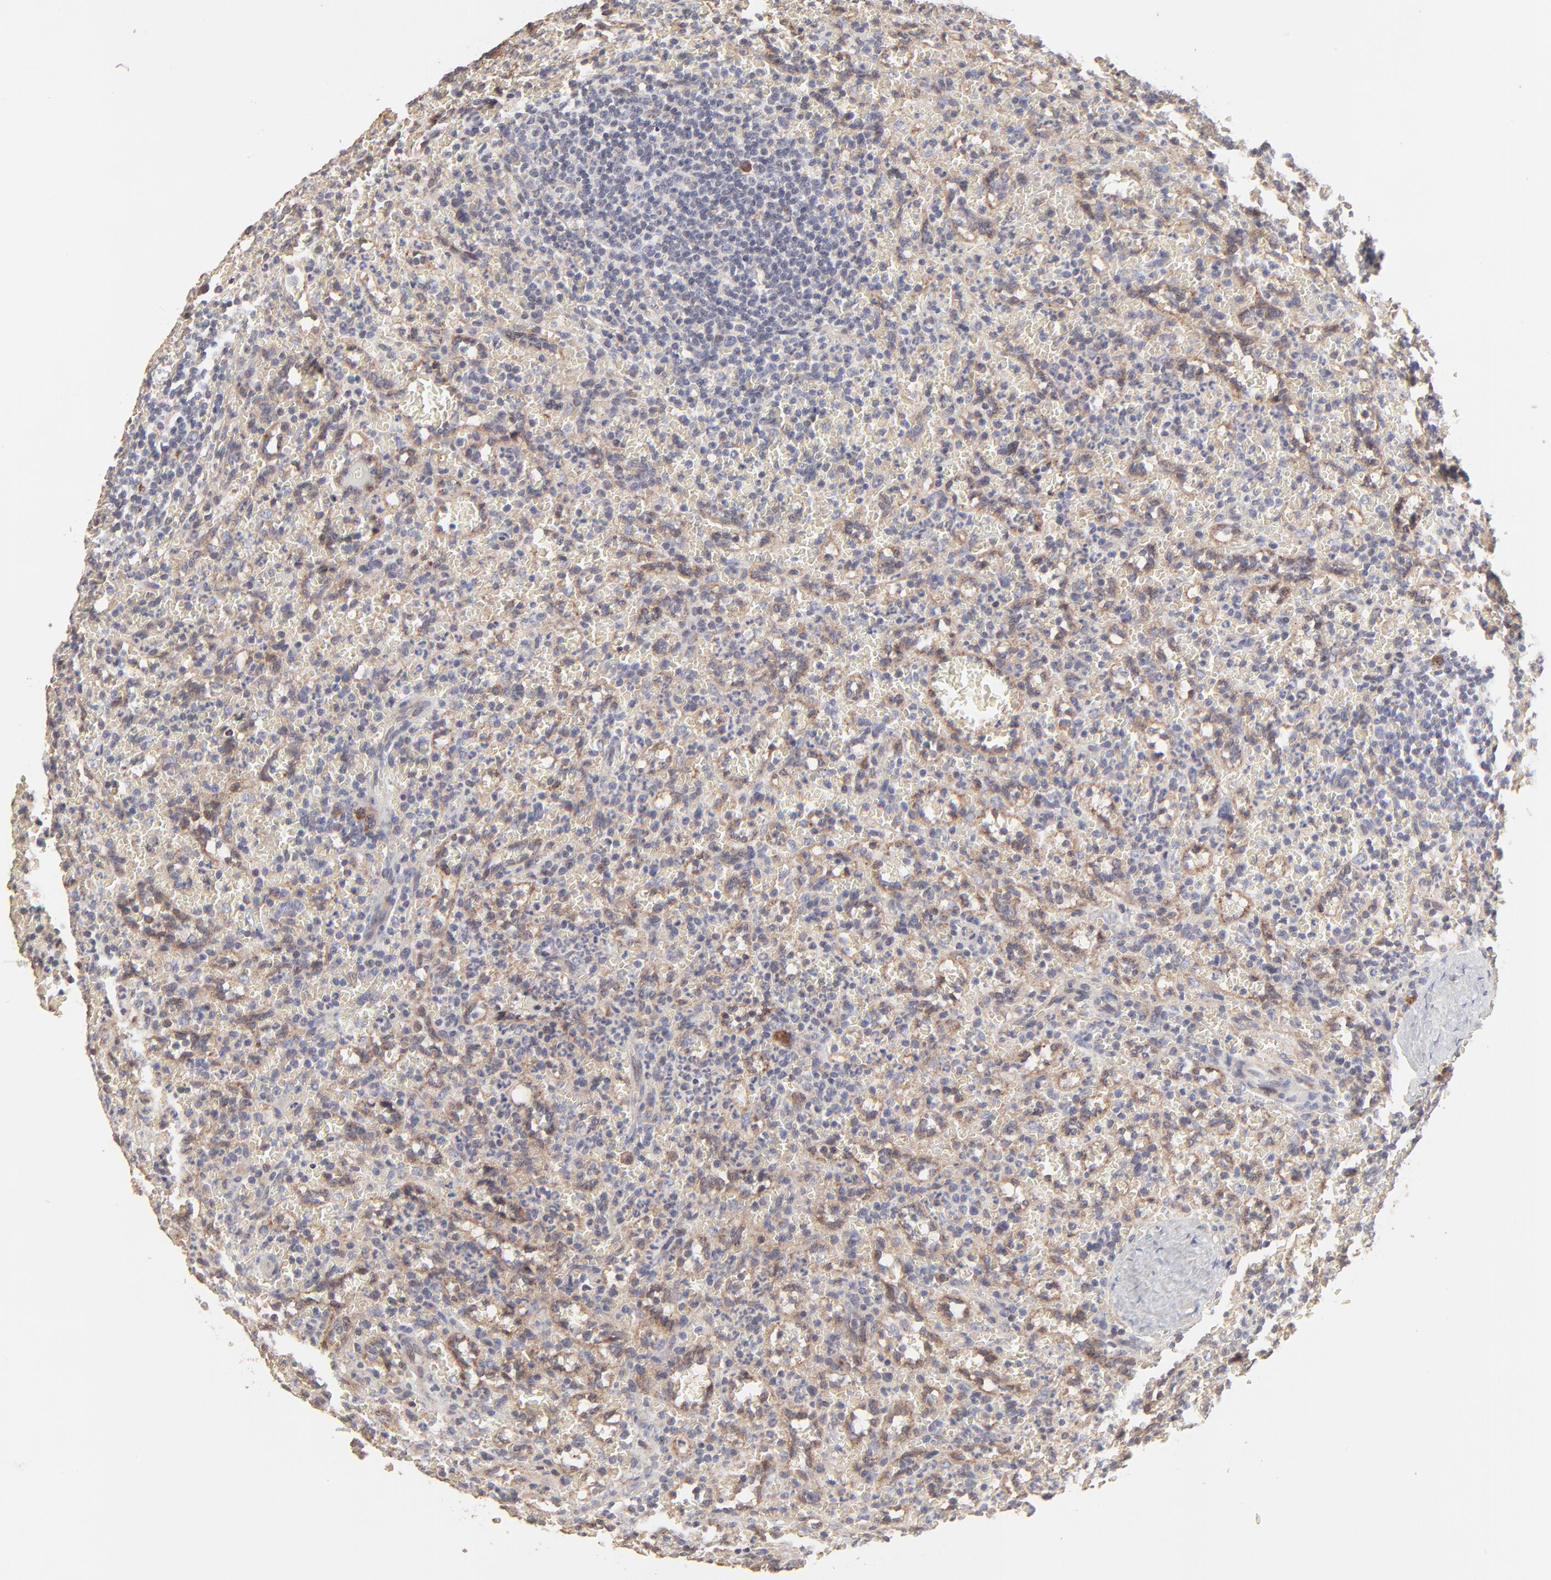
{"staining": {"intensity": "negative", "quantity": "none", "location": "none"}, "tissue": "lymphoma", "cell_type": "Tumor cells", "image_type": "cancer", "snomed": [{"axis": "morphology", "description": "Malignant lymphoma, non-Hodgkin's type, Low grade"}, {"axis": "topography", "description": "Spleen"}], "caption": "Low-grade malignant lymphoma, non-Hodgkin's type stained for a protein using immunohistochemistry demonstrates no staining tumor cells.", "gene": "ELP2", "patient": {"sex": "female", "age": 64}}